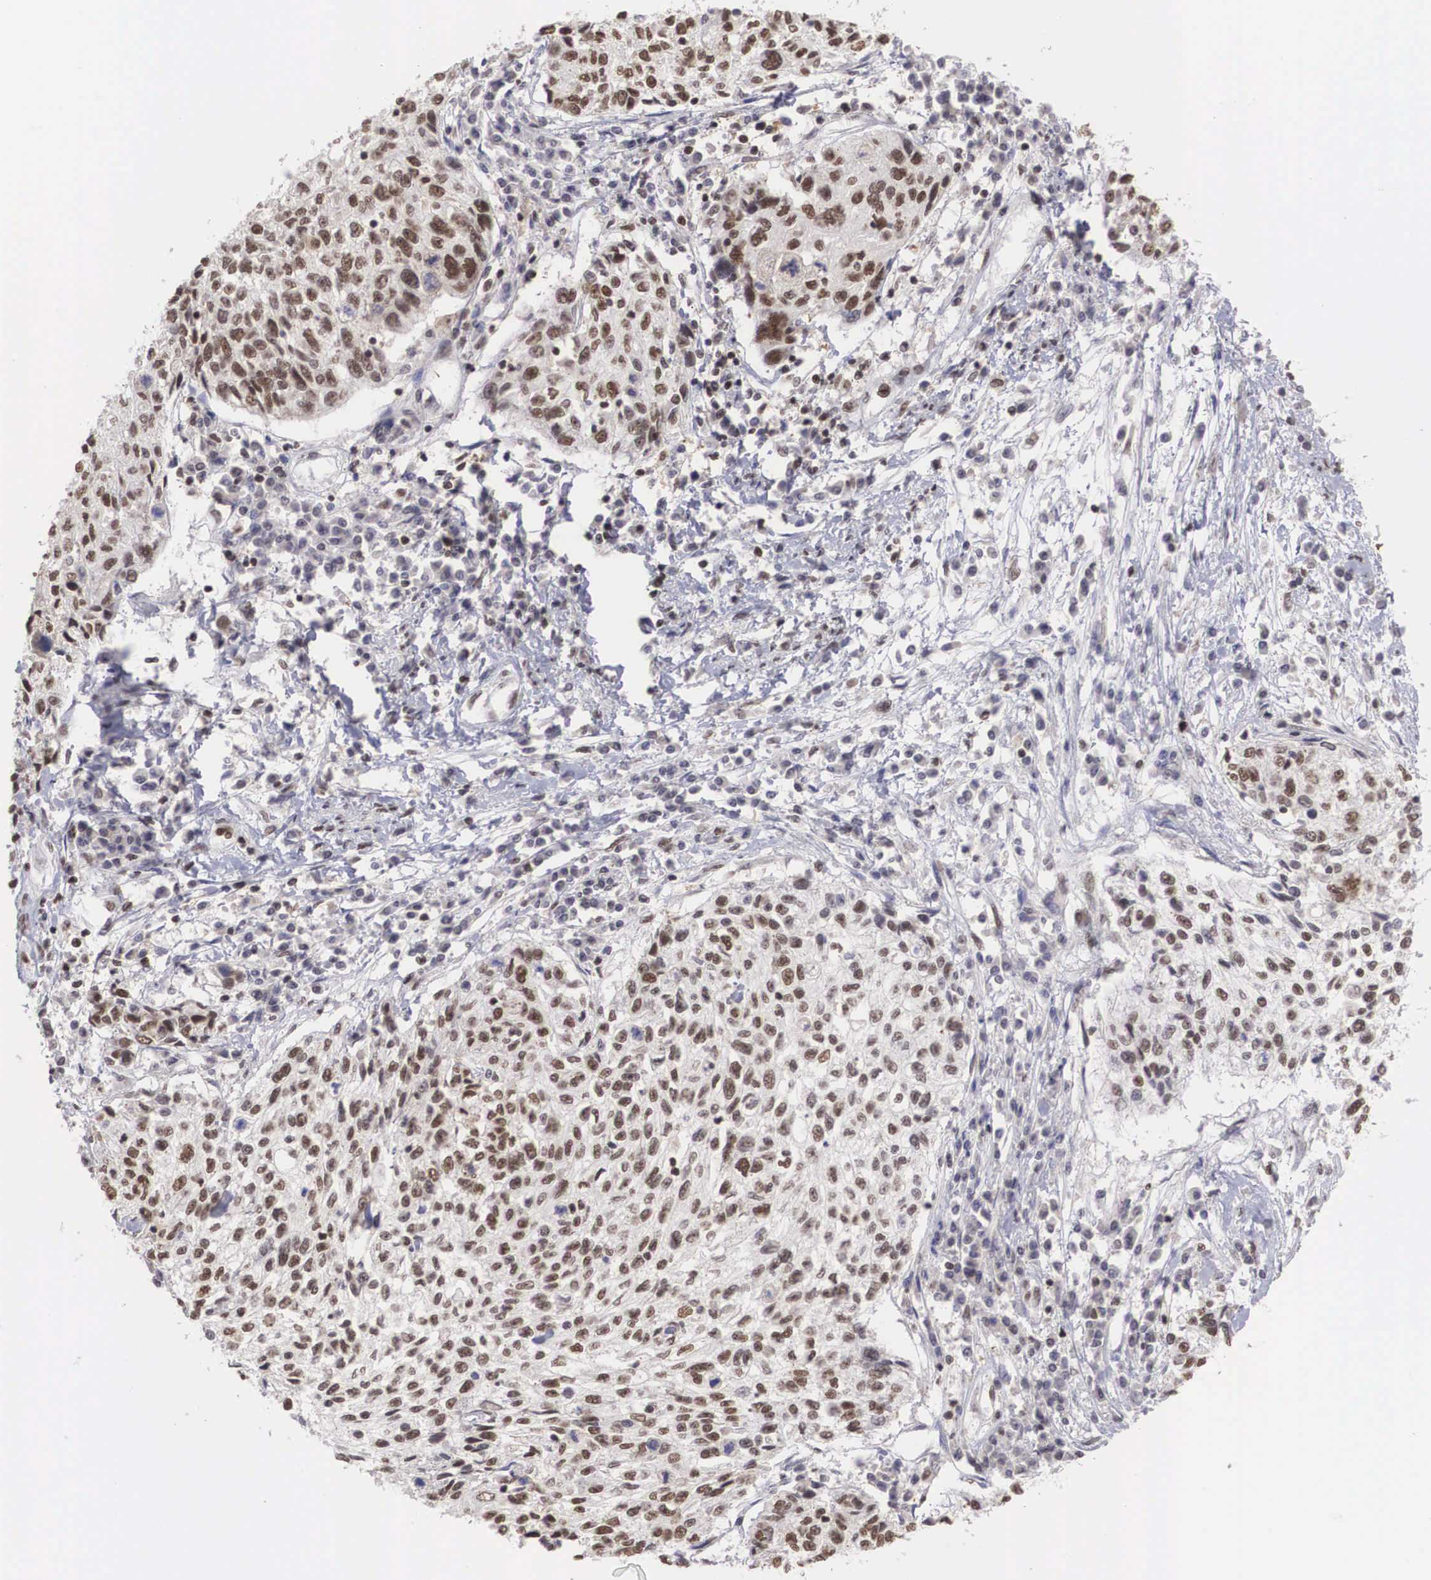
{"staining": {"intensity": "strong", "quantity": ">75%", "location": "nuclear"}, "tissue": "cervical cancer", "cell_type": "Tumor cells", "image_type": "cancer", "snomed": [{"axis": "morphology", "description": "Squamous cell carcinoma, NOS"}, {"axis": "topography", "description": "Cervix"}], "caption": "Human cervical cancer stained with a brown dye displays strong nuclear positive positivity in approximately >75% of tumor cells.", "gene": "HTATSF1", "patient": {"sex": "female", "age": 57}}